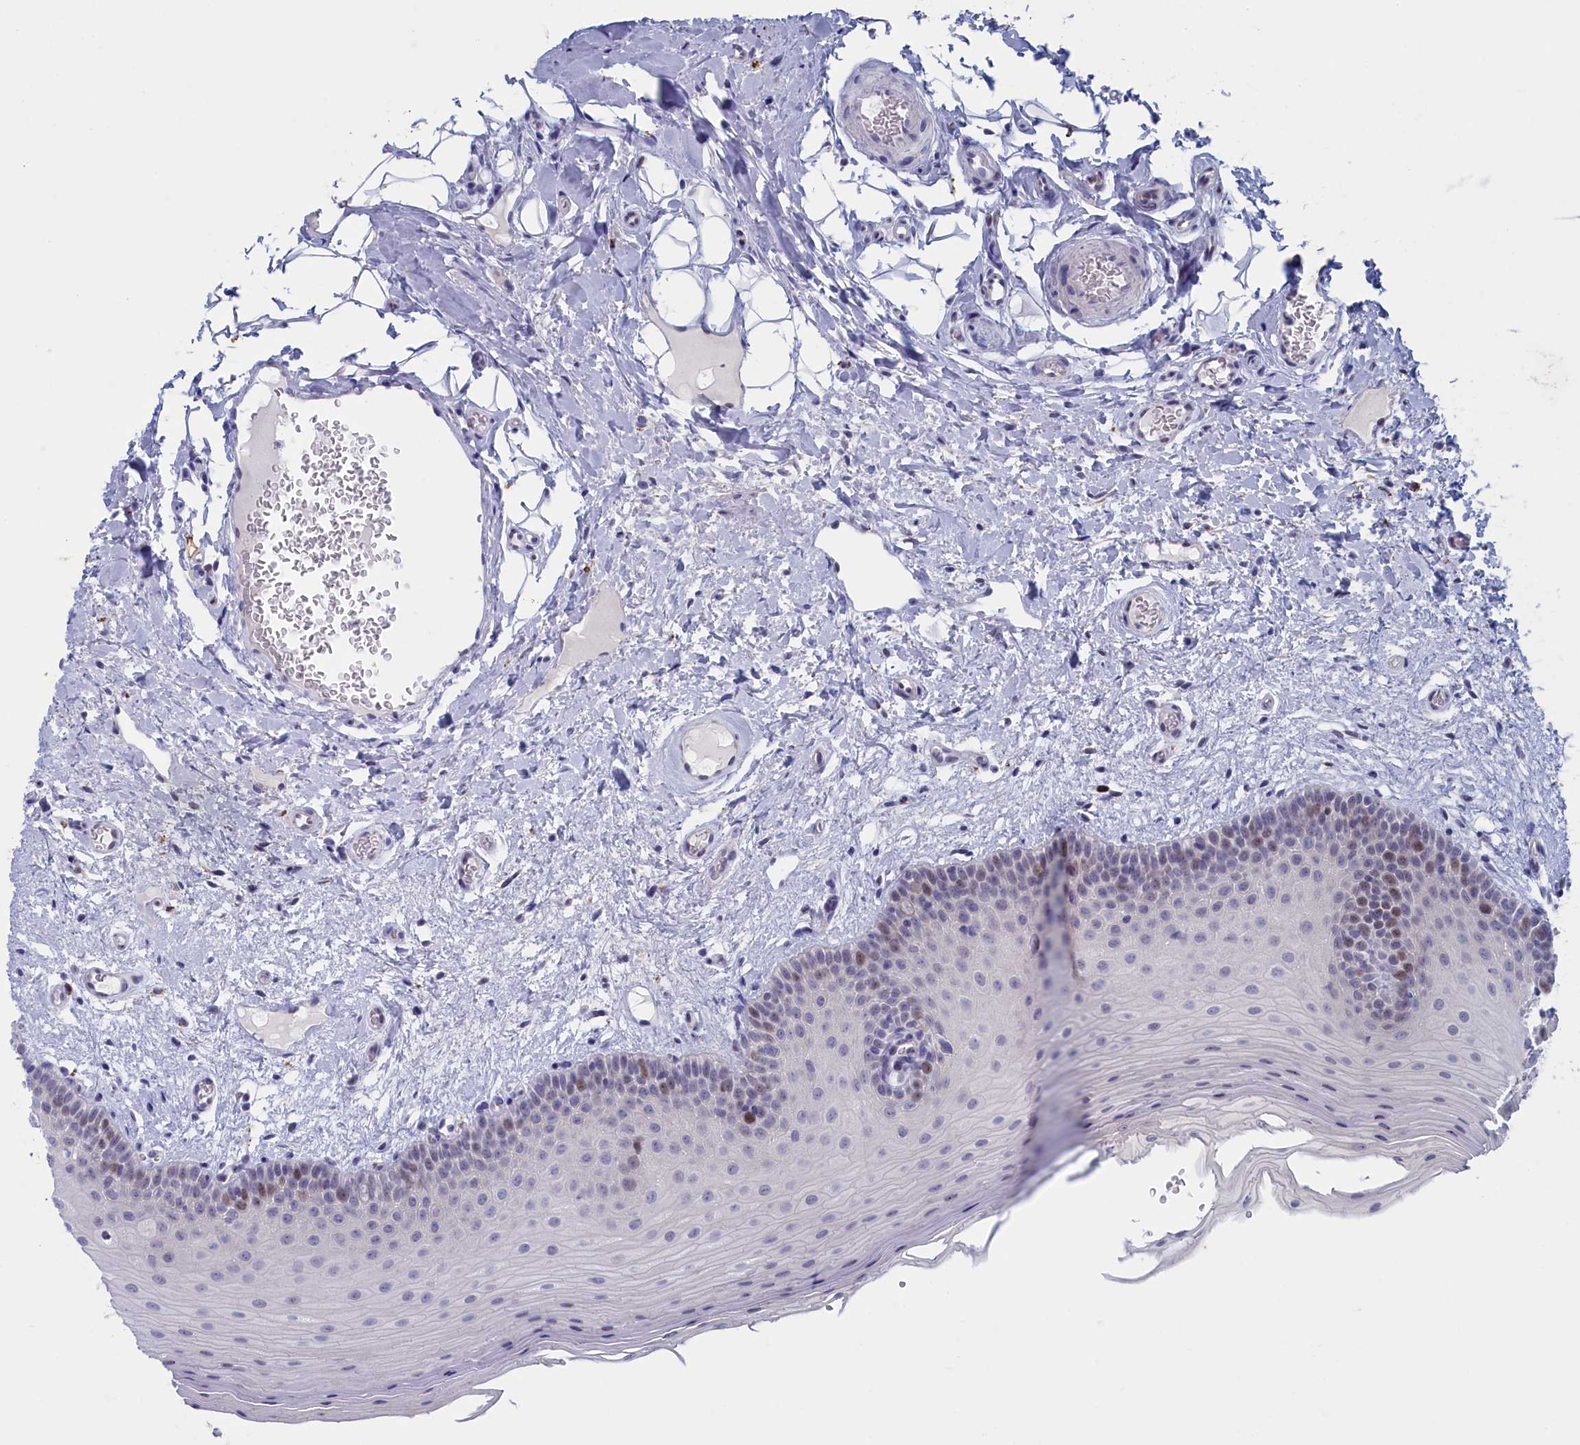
{"staining": {"intensity": "moderate", "quantity": "25%-75%", "location": "nuclear"}, "tissue": "oral mucosa", "cell_type": "Squamous epithelial cells", "image_type": "normal", "snomed": [{"axis": "morphology", "description": "Normal tissue, NOS"}, {"axis": "topography", "description": "Oral tissue"}, {"axis": "topography", "description": "Tounge, NOS"}], "caption": "The histopathology image shows immunohistochemical staining of unremarkable oral mucosa. There is moderate nuclear positivity is appreciated in about 25%-75% of squamous epithelial cells.", "gene": "WDR76", "patient": {"sex": "male", "age": 47}}